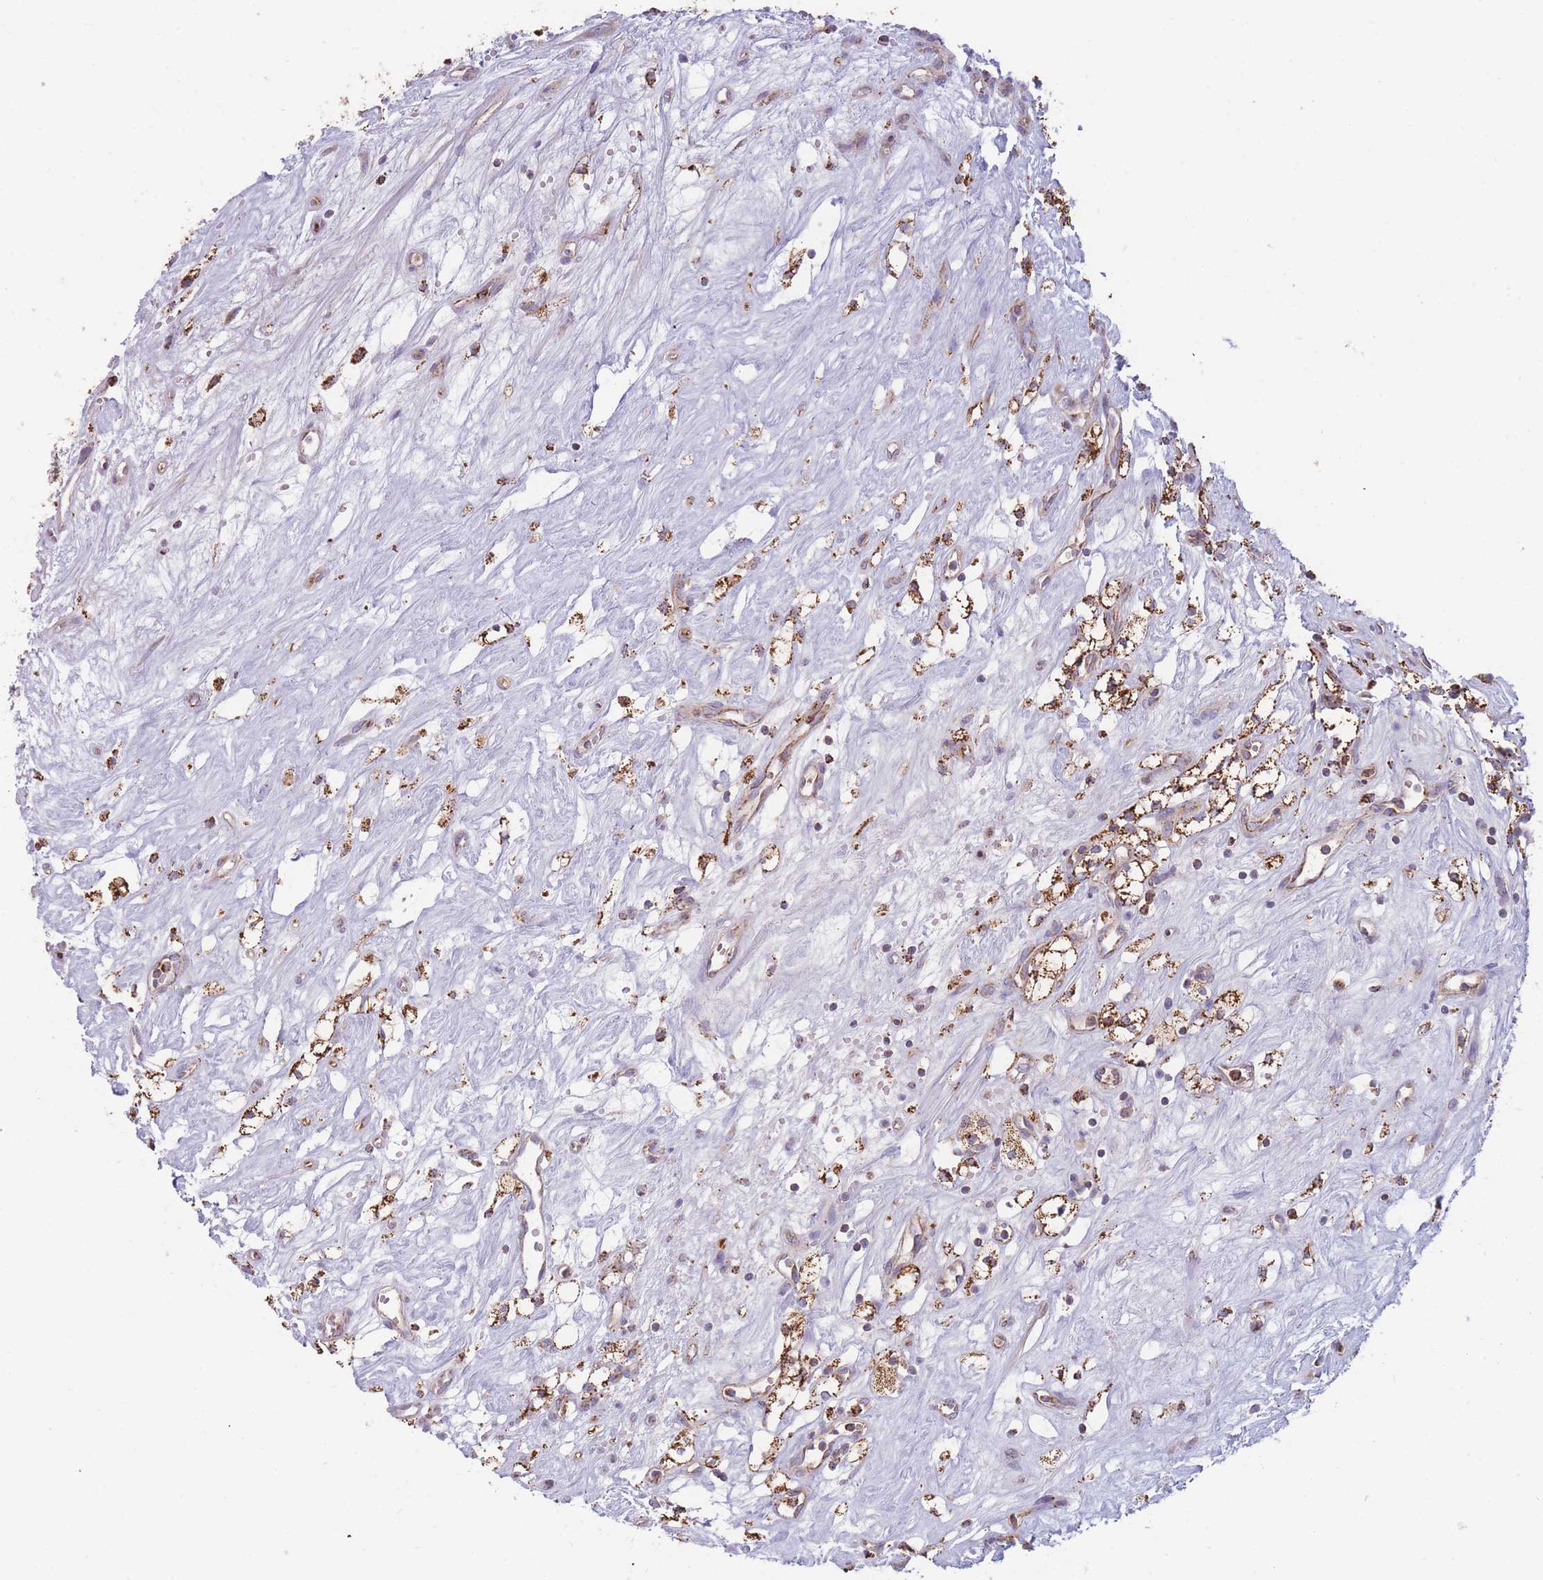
{"staining": {"intensity": "moderate", "quantity": ">75%", "location": "cytoplasmic/membranous"}, "tissue": "renal cancer", "cell_type": "Tumor cells", "image_type": "cancer", "snomed": [{"axis": "morphology", "description": "Adenocarcinoma, NOS"}, {"axis": "topography", "description": "Kidney"}], "caption": "The photomicrograph displays a brown stain indicating the presence of a protein in the cytoplasmic/membranous of tumor cells in adenocarcinoma (renal). The protein is stained brown, and the nuclei are stained in blue (DAB IHC with brightfield microscopy, high magnification).", "gene": "MRPL17", "patient": {"sex": "male", "age": 59}}